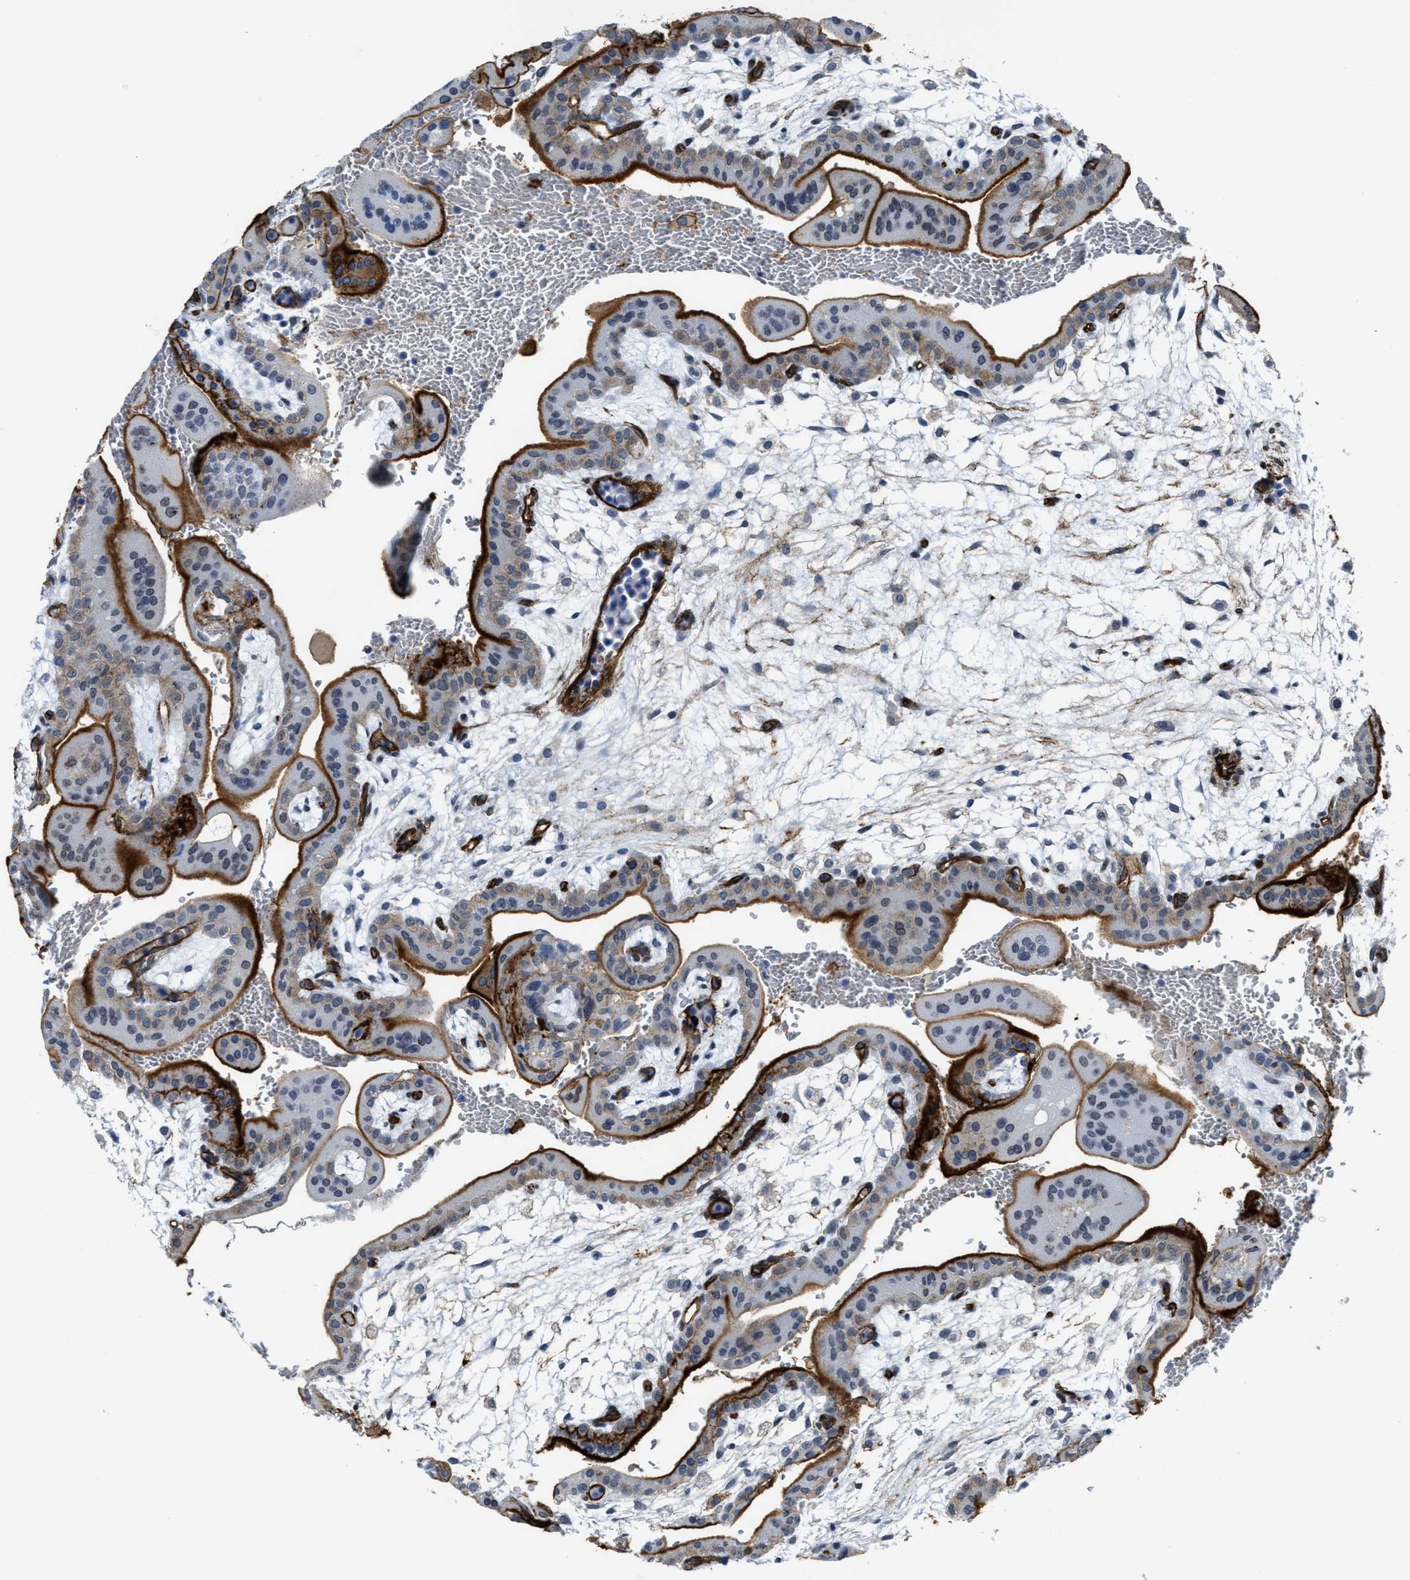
{"staining": {"intensity": "strong", "quantity": ">75%", "location": "cytoplasmic/membranous"}, "tissue": "placenta", "cell_type": "Trophoblastic cells", "image_type": "normal", "snomed": [{"axis": "morphology", "description": "Normal tissue, NOS"}, {"axis": "topography", "description": "Placenta"}], "caption": "DAB immunohistochemical staining of normal placenta exhibits strong cytoplasmic/membranous protein staining in approximately >75% of trophoblastic cells.", "gene": "NAB1", "patient": {"sex": "female", "age": 35}}